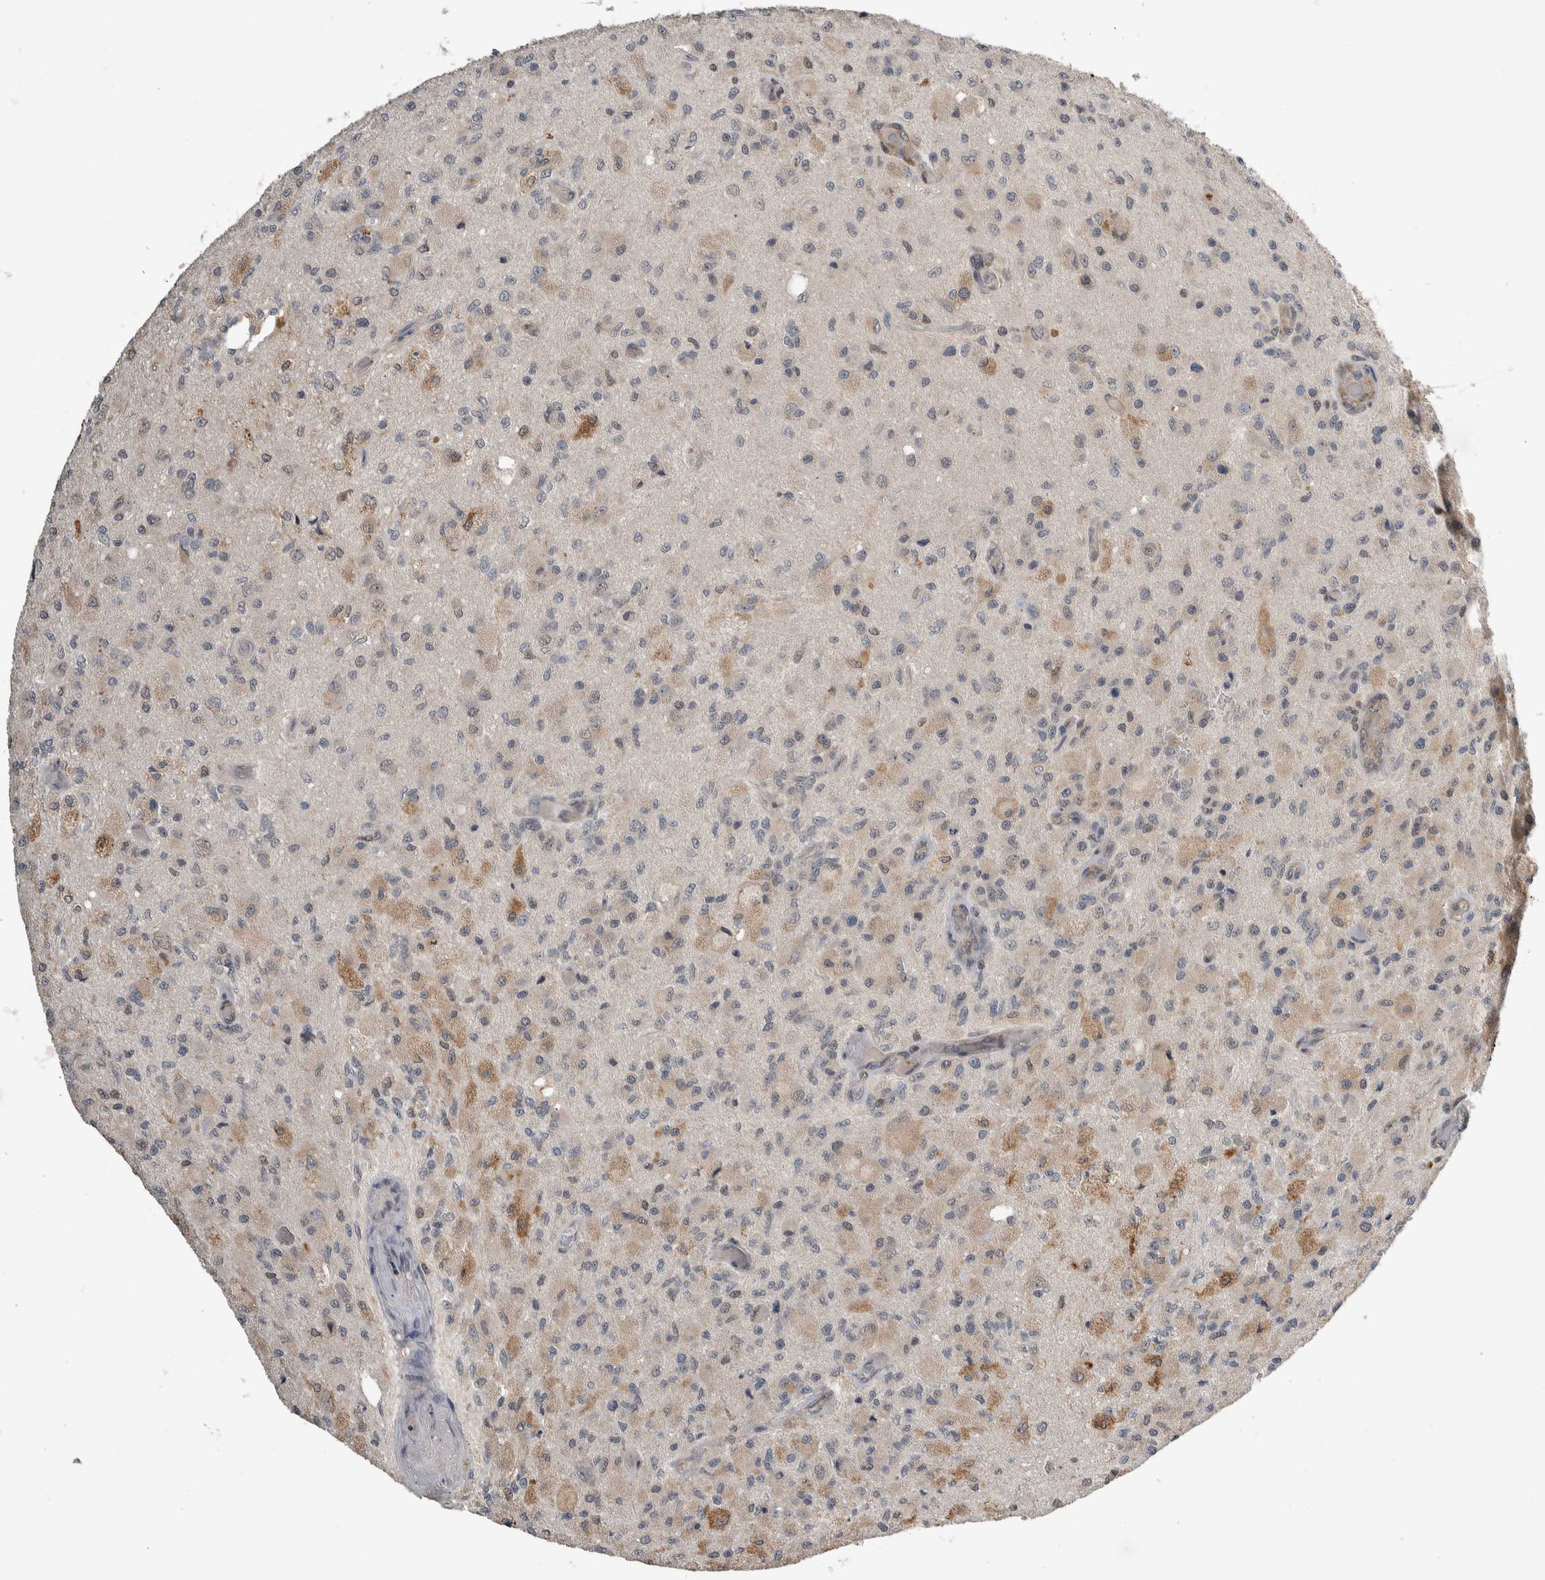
{"staining": {"intensity": "weak", "quantity": "<25%", "location": "cytoplasmic/membranous"}, "tissue": "glioma", "cell_type": "Tumor cells", "image_type": "cancer", "snomed": [{"axis": "morphology", "description": "Normal tissue, NOS"}, {"axis": "morphology", "description": "Glioma, malignant, High grade"}, {"axis": "topography", "description": "Cerebral cortex"}], "caption": "DAB (3,3'-diaminobenzidine) immunohistochemical staining of malignant glioma (high-grade) shows no significant staining in tumor cells.", "gene": "PRDM4", "patient": {"sex": "male", "age": 77}}